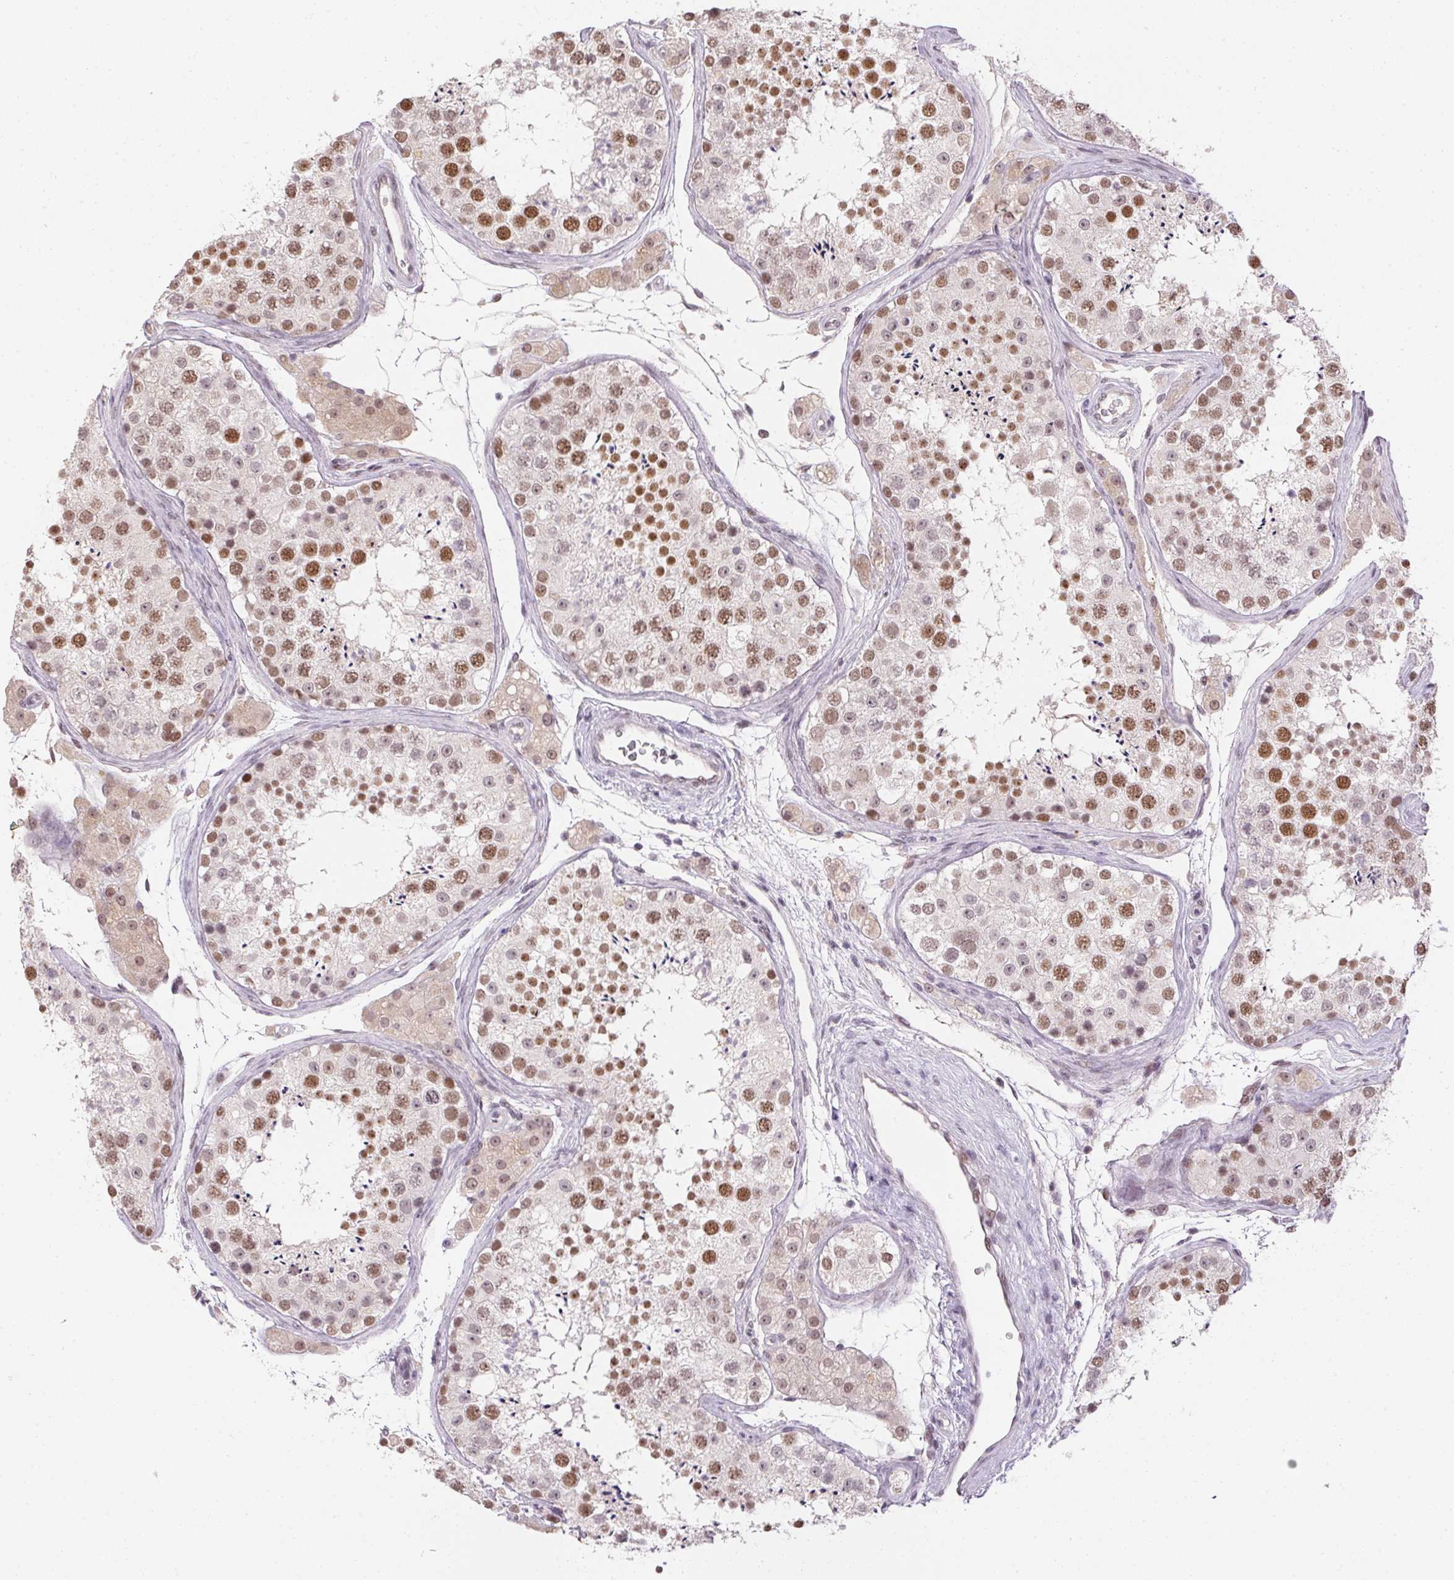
{"staining": {"intensity": "moderate", "quantity": ">75%", "location": "nuclear"}, "tissue": "testis", "cell_type": "Cells in seminiferous ducts", "image_type": "normal", "snomed": [{"axis": "morphology", "description": "Normal tissue, NOS"}, {"axis": "topography", "description": "Testis"}], "caption": "Immunohistochemistry (IHC) of benign human testis demonstrates medium levels of moderate nuclear positivity in approximately >75% of cells in seminiferous ducts. Nuclei are stained in blue.", "gene": "KDM4D", "patient": {"sex": "male", "age": 41}}